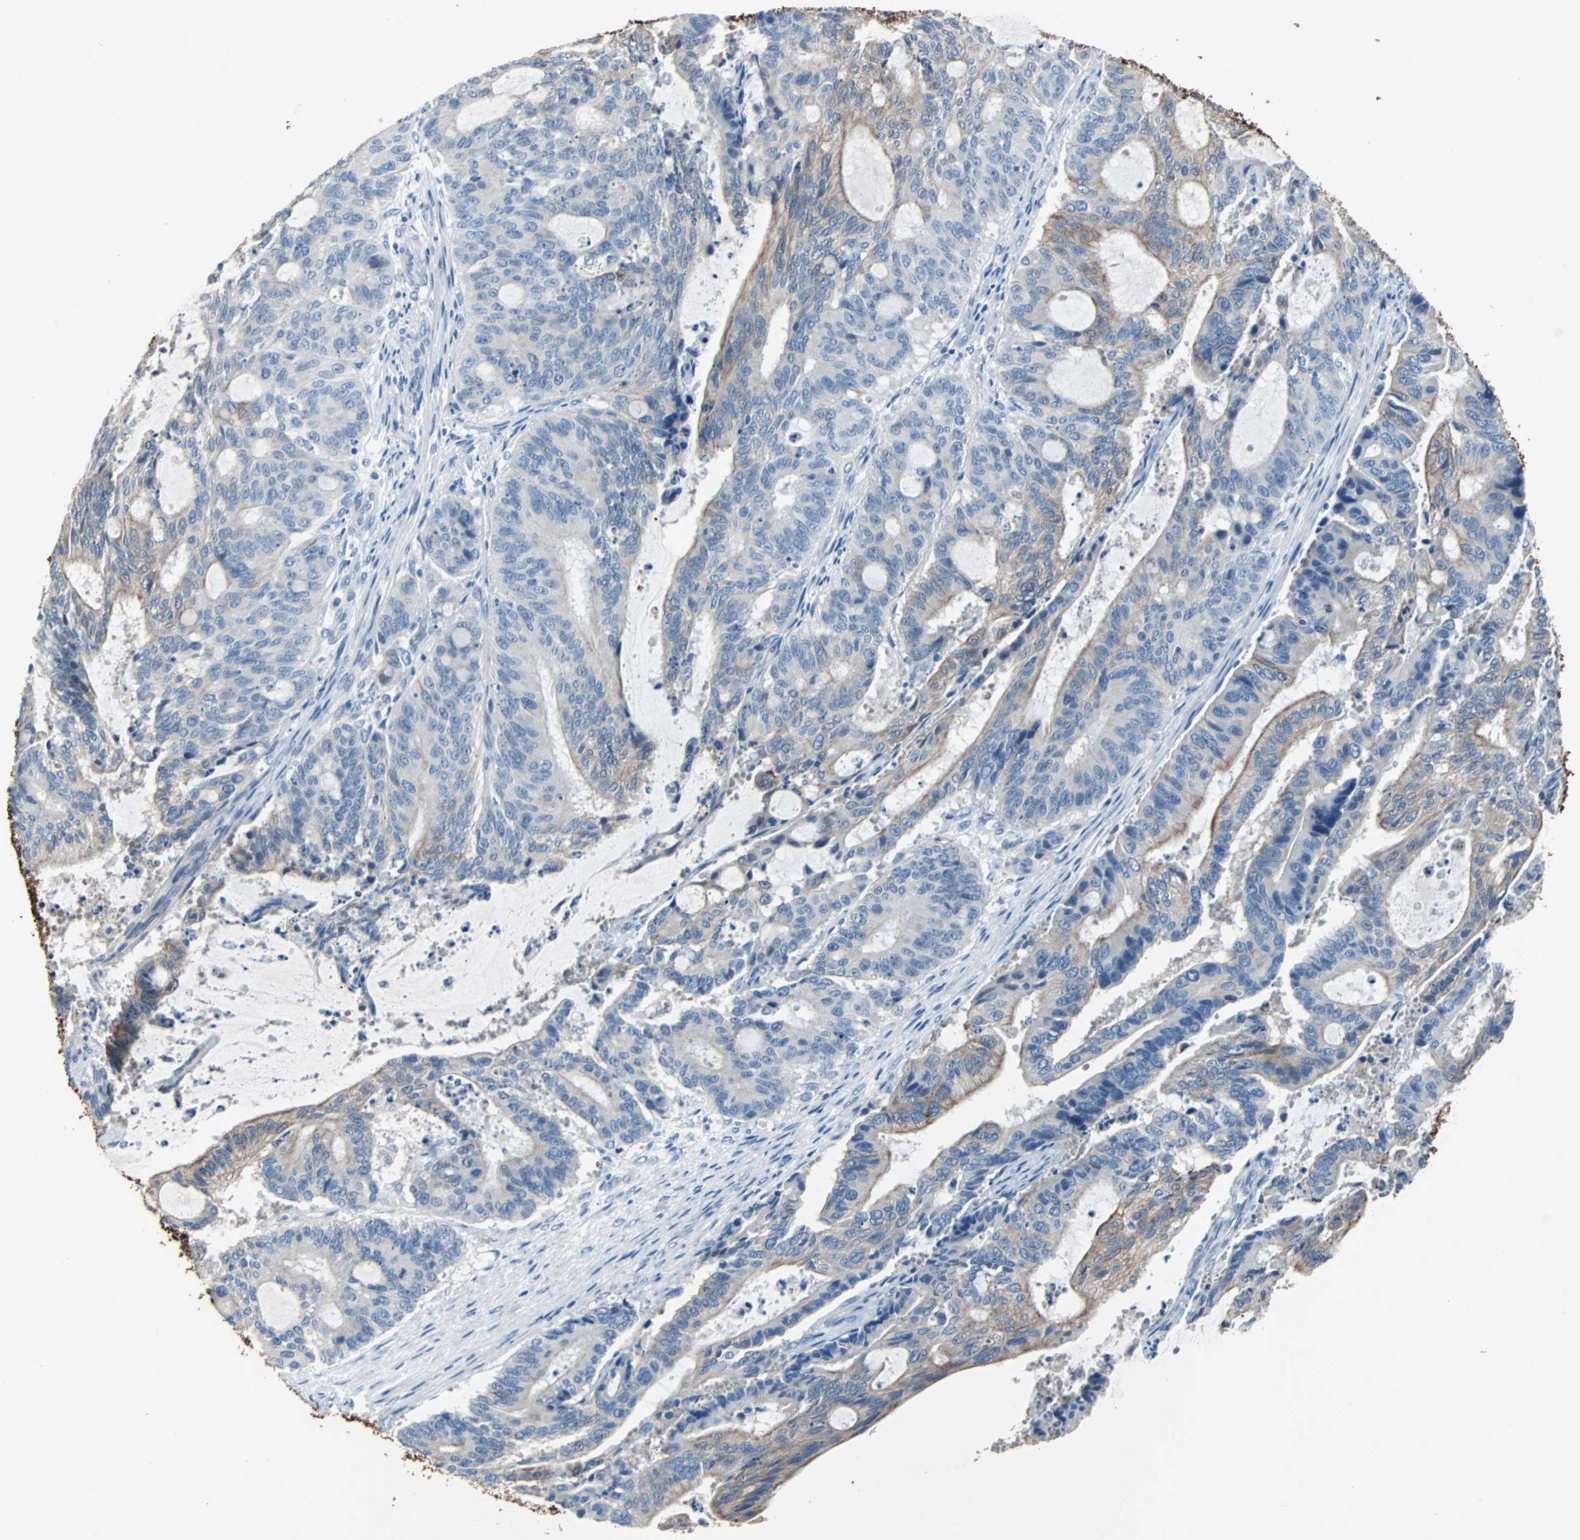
{"staining": {"intensity": "moderate", "quantity": "25%-75%", "location": "cytoplasmic/membranous"}, "tissue": "liver cancer", "cell_type": "Tumor cells", "image_type": "cancer", "snomed": [{"axis": "morphology", "description": "Cholangiocarcinoma"}, {"axis": "topography", "description": "Liver"}], "caption": "Human cholangiocarcinoma (liver) stained for a protein (brown) displays moderate cytoplasmic/membranous positive staining in about 25%-75% of tumor cells.", "gene": "KRT7", "patient": {"sex": "female", "age": 73}}